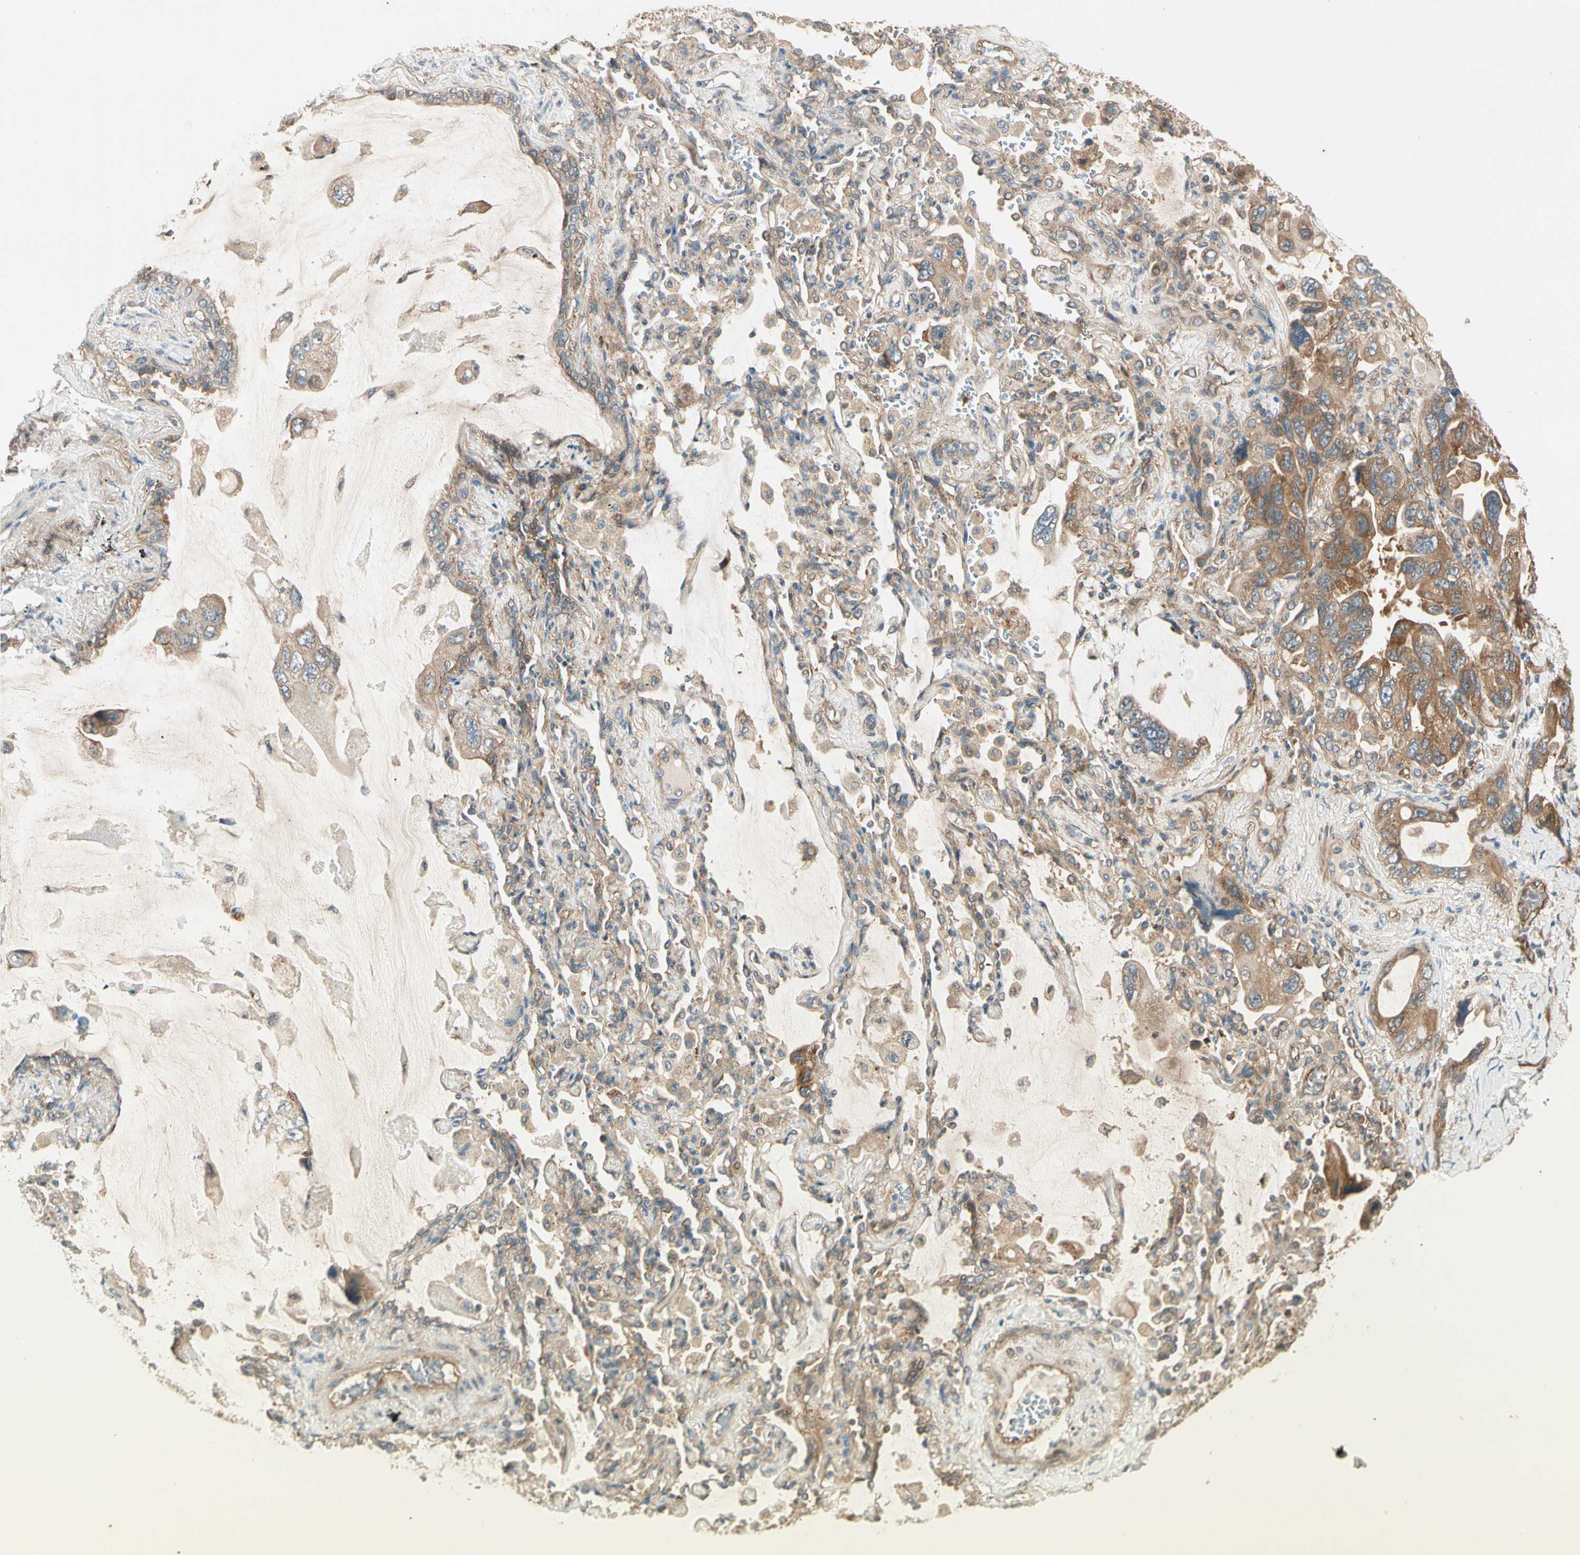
{"staining": {"intensity": "moderate", "quantity": ">75%", "location": "cytoplasmic/membranous"}, "tissue": "lung cancer", "cell_type": "Tumor cells", "image_type": "cancer", "snomed": [{"axis": "morphology", "description": "Squamous cell carcinoma, NOS"}, {"axis": "topography", "description": "Lung"}], "caption": "The immunohistochemical stain highlights moderate cytoplasmic/membranous staining in tumor cells of lung cancer tissue.", "gene": "ROCK2", "patient": {"sex": "female", "age": 73}}